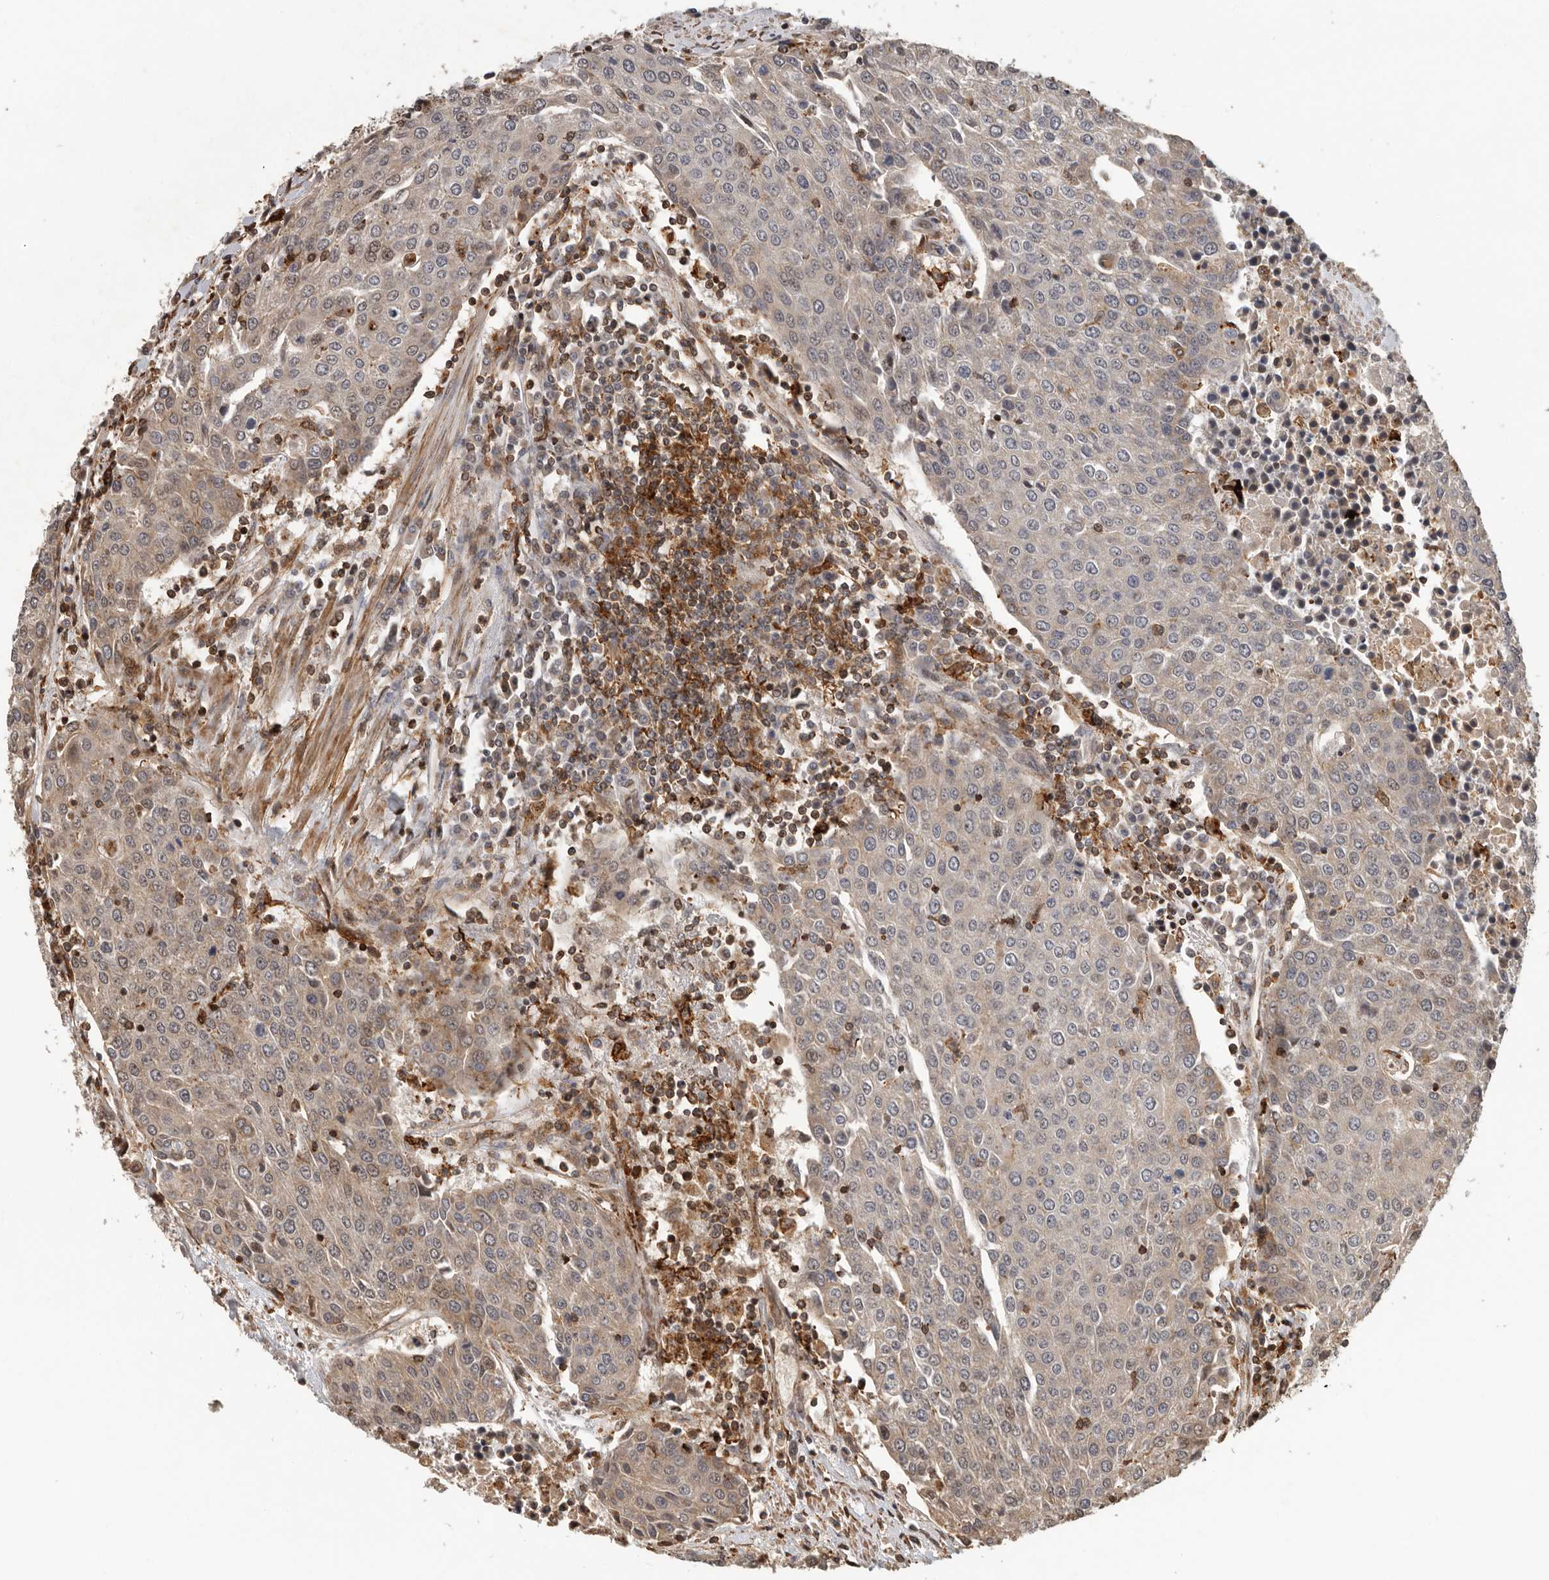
{"staining": {"intensity": "weak", "quantity": "<25%", "location": "nuclear"}, "tissue": "urothelial cancer", "cell_type": "Tumor cells", "image_type": "cancer", "snomed": [{"axis": "morphology", "description": "Urothelial carcinoma, High grade"}, {"axis": "topography", "description": "Urinary bladder"}], "caption": "Tumor cells show no significant protein expression in urothelial carcinoma (high-grade).", "gene": "RNF157", "patient": {"sex": "female", "age": 85}}